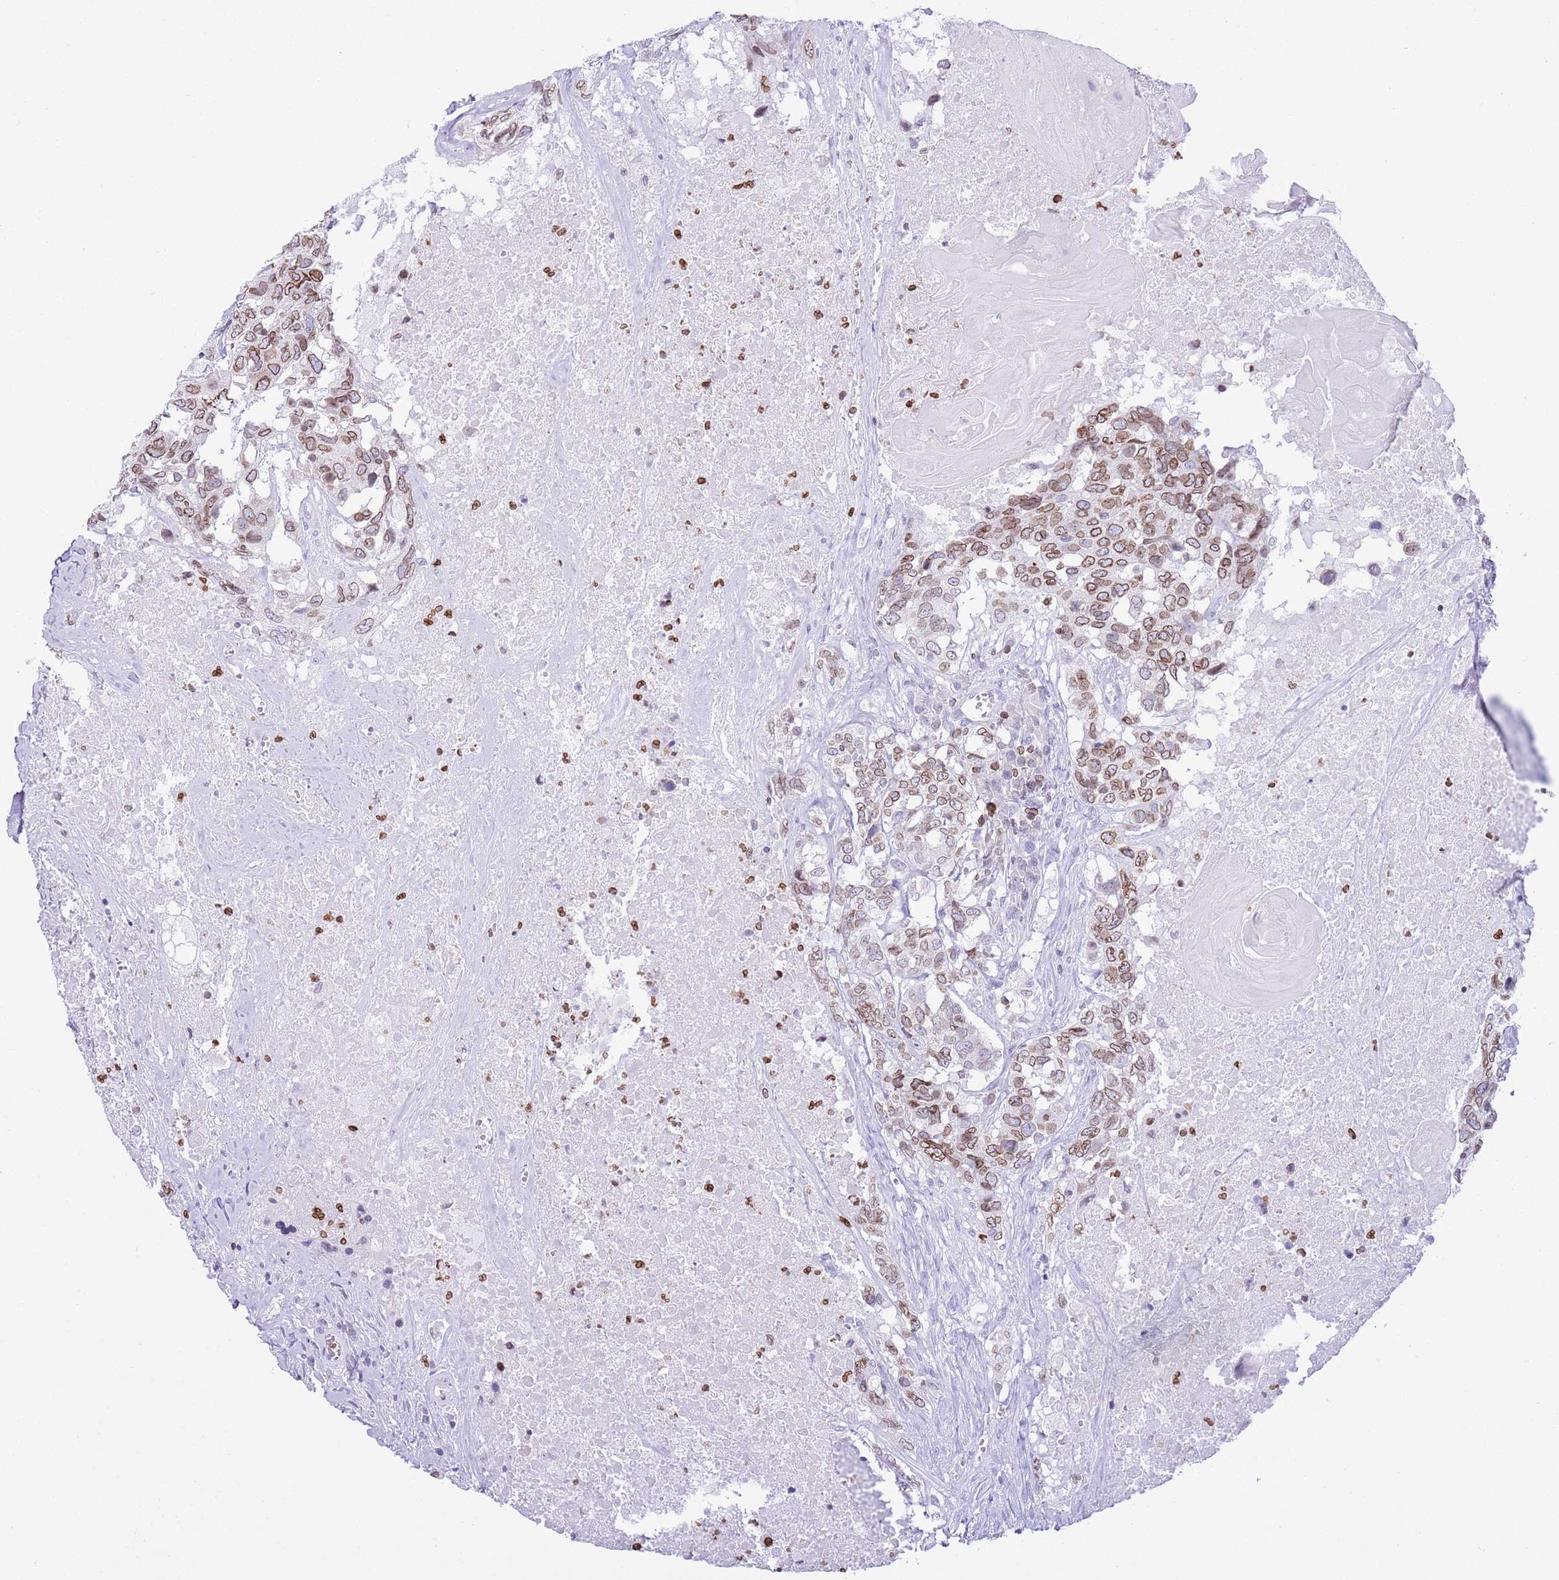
{"staining": {"intensity": "moderate", "quantity": ">75%", "location": "cytoplasmic/membranous,nuclear"}, "tissue": "head and neck cancer", "cell_type": "Tumor cells", "image_type": "cancer", "snomed": [{"axis": "morphology", "description": "Squamous cell carcinoma, NOS"}, {"axis": "topography", "description": "Head-Neck"}], "caption": "DAB immunohistochemical staining of human squamous cell carcinoma (head and neck) shows moderate cytoplasmic/membranous and nuclear protein staining in about >75% of tumor cells.", "gene": "LBR", "patient": {"sex": "male", "age": 66}}